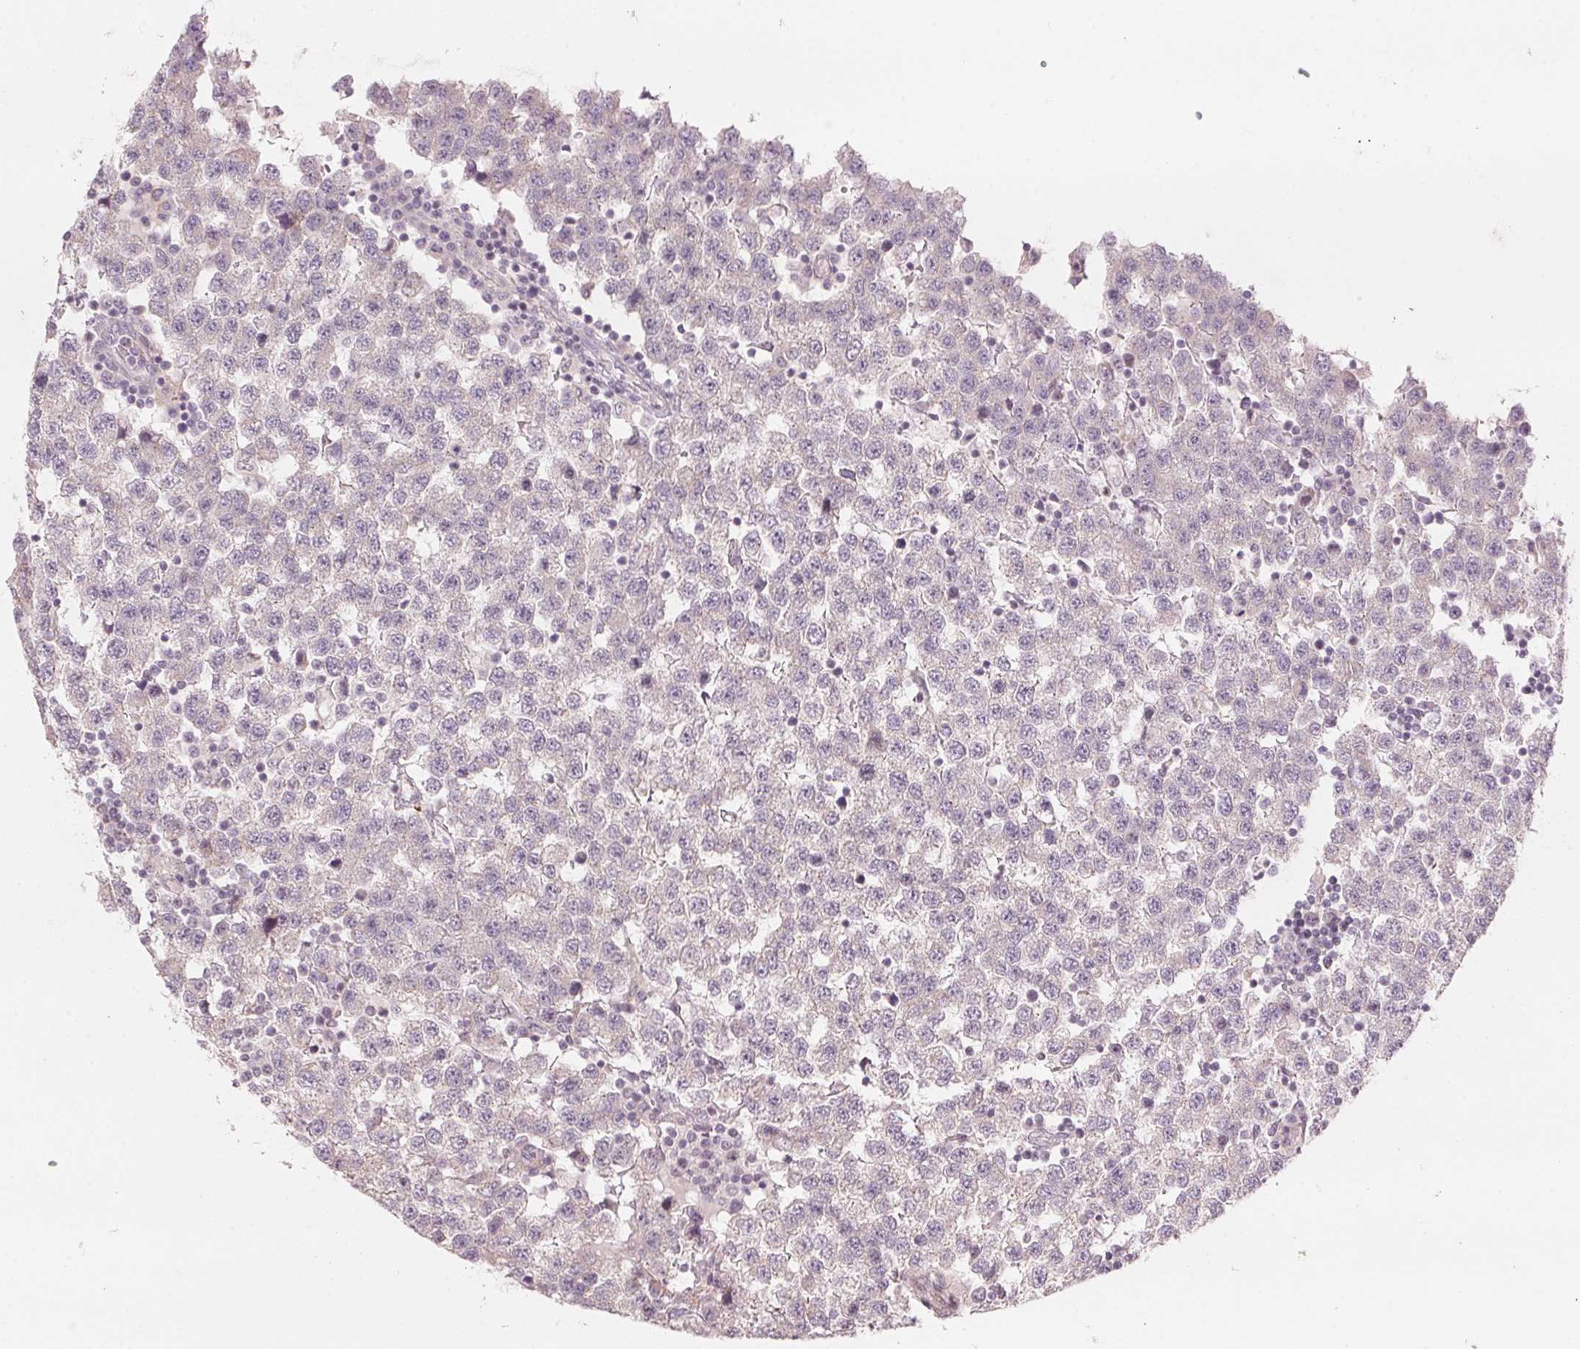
{"staining": {"intensity": "negative", "quantity": "none", "location": "none"}, "tissue": "testis cancer", "cell_type": "Tumor cells", "image_type": "cancer", "snomed": [{"axis": "morphology", "description": "Seminoma, NOS"}, {"axis": "topography", "description": "Testis"}], "caption": "The immunohistochemistry (IHC) photomicrograph has no significant staining in tumor cells of testis cancer (seminoma) tissue. Brightfield microscopy of immunohistochemistry (IHC) stained with DAB (3,3'-diaminobenzidine) (brown) and hematoxylin (blue), captured at high magnification.", "gene": "TMED6", "patient": {"sex": "male", "age": 34}}